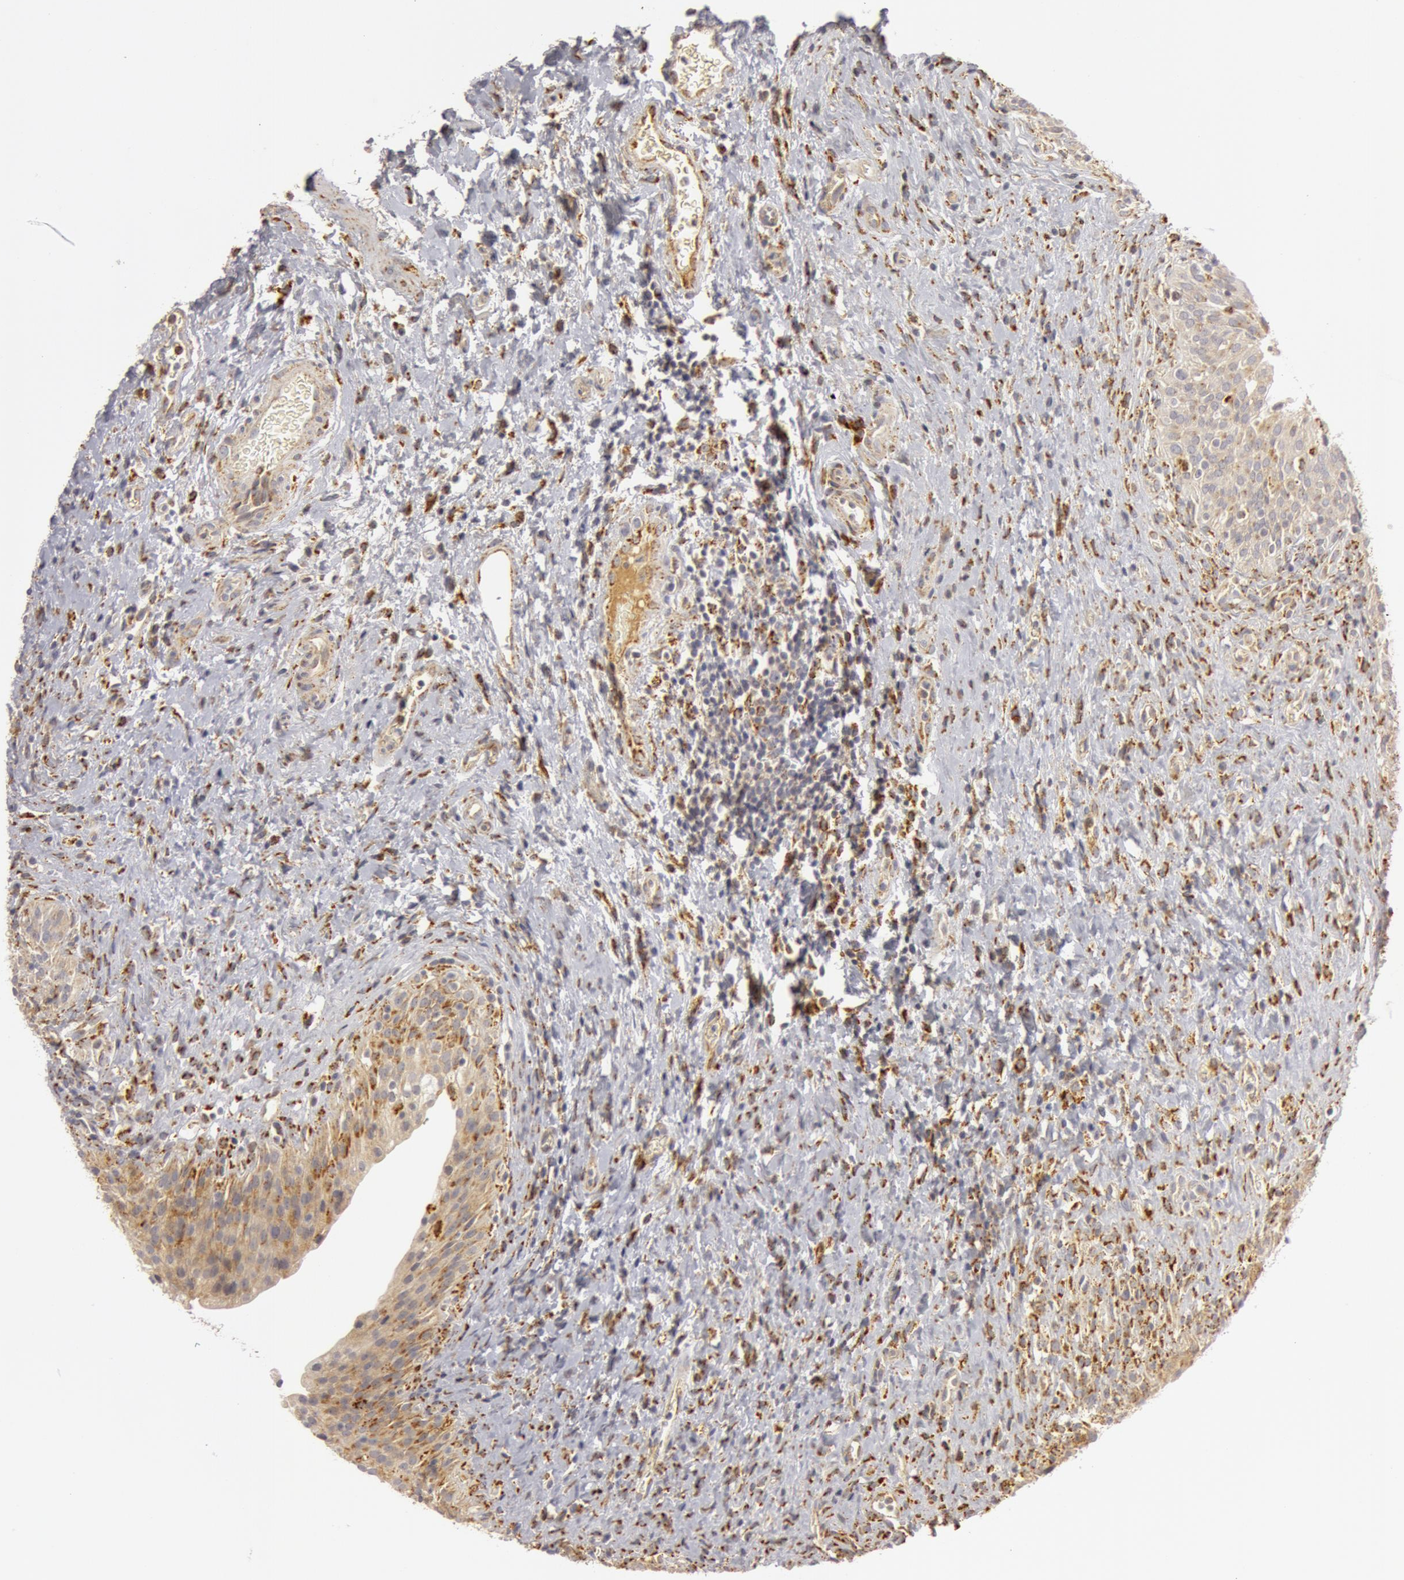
{"staining": {"intensity": "weak", "quantity": ">75%", "location": "cytoplasmic/membranous"}, "tissue": "urinary bladder", "cell_type": "Urothelial cells", "image_type": "normal", "snomed": [{"axis": "morphology", "description": "Normal tissue, NOS"}, {"axis": "topography", "description": "Urinary bladder"}], "caption": "A brown stain highlights weak cytoplasmic/membranous positivity of a protein in urothelial cells of benign urinary bladder. The staining was performed using DAB (3,3'-diaminobenzidine) to visualize the protein expression in brown, while the nuclei were stained in blue with hematoxylin (Magnification: 20x).", "gene": "C7", "patient": {"sex": "male", "age": 51}}